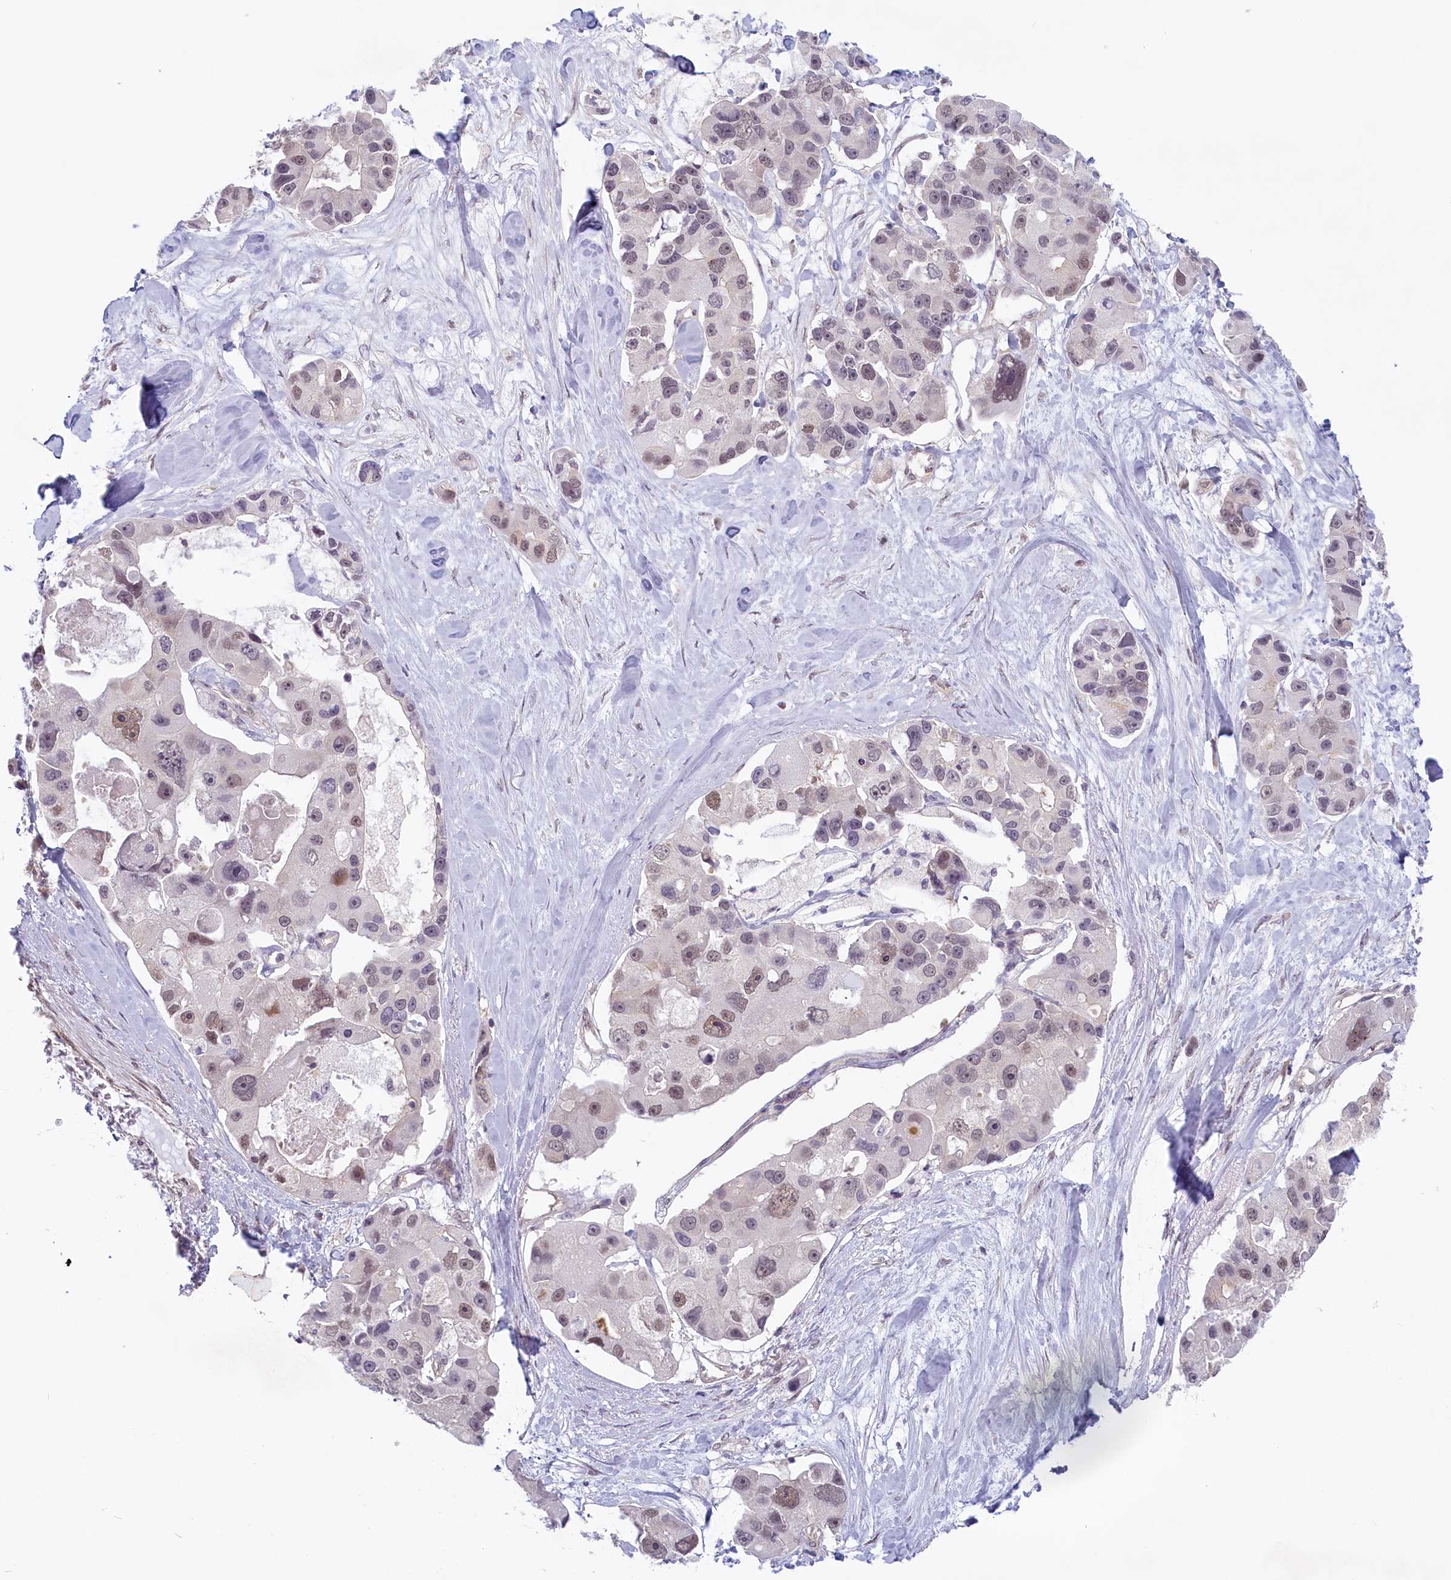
{"staining": {"intensity": "moderate", "quantity": "25%-75%", "location": "nuclear"}, "tissue": "lung cancer", "cell_type": "Tumor cells", "image_type": "cancer", "snomed": [{"axis": "morphology", "description": "Adenocarcinoma, NOS"}, {"axis": "topography", "description": "Lung"}], "caption": "About 25%-75% of tumor cells in lung cancer (adenocarcinoma) exhibit moderate nuclear protein staining as visualized by brown immunohistochemical staining.", "gene": "C19orf44", "patient": {"sex": "female", "age": 54}}